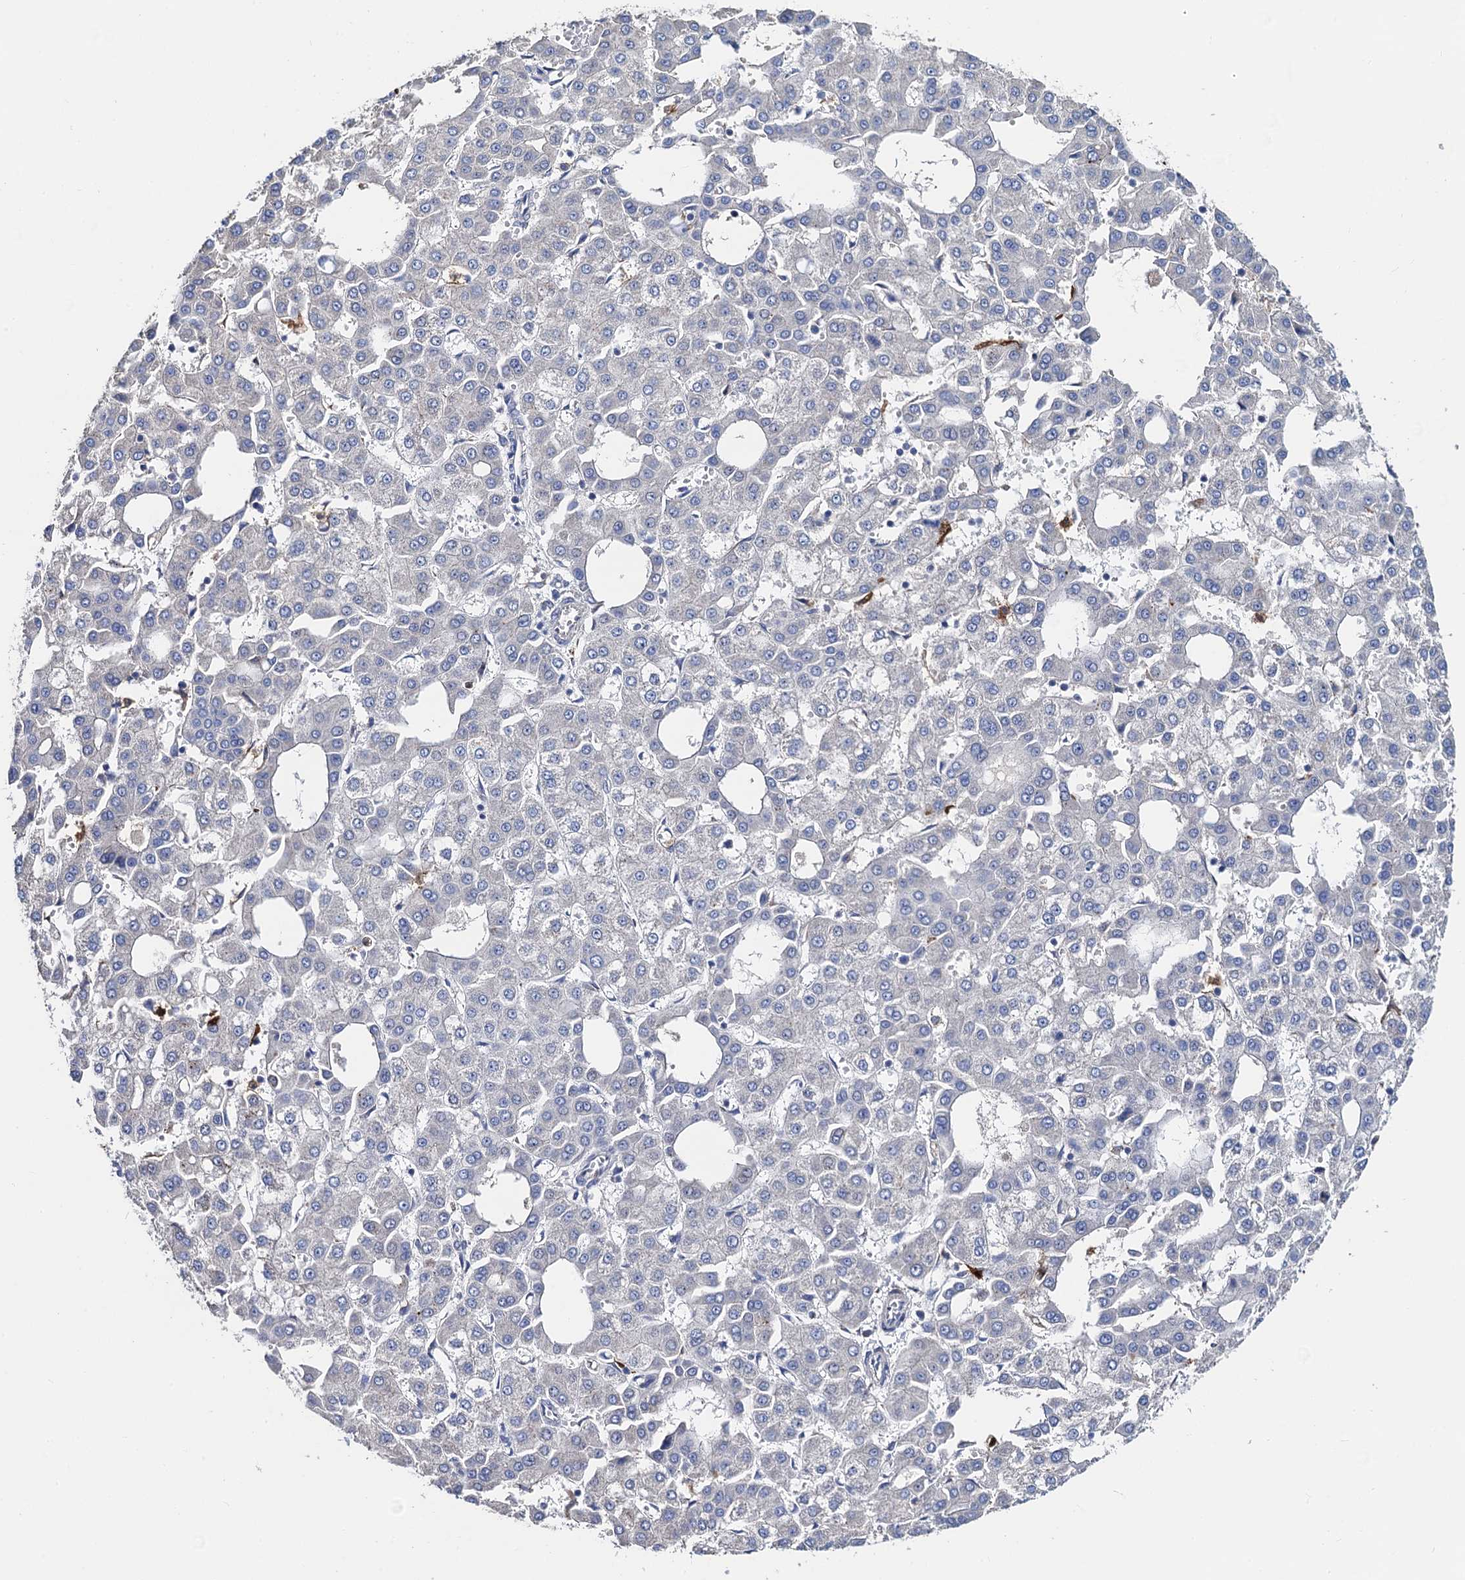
{"staining": {"intensity": "negative", "quantity": "none", "location": "none"}, "tissue": "liver cancer", "cell_type": "Tumor cells", "image_type": "cancer", "snomed": [{"axis": "morphology", "description": "Carcinoma, Hepatocellular, NOS"}, {"axis": "topography", "description": "Liver"}], "caption": "Immunohistochemical staining of human liver cancer (hepatocellular carcinoma) reveals no significant expression in tumor cells. (DAB (3,3'-diaminobenzidine) immunohistochemistry (IHC), high magnification).", "gene": "FREM3", "patient": {"sex": "male", "age": 47}}